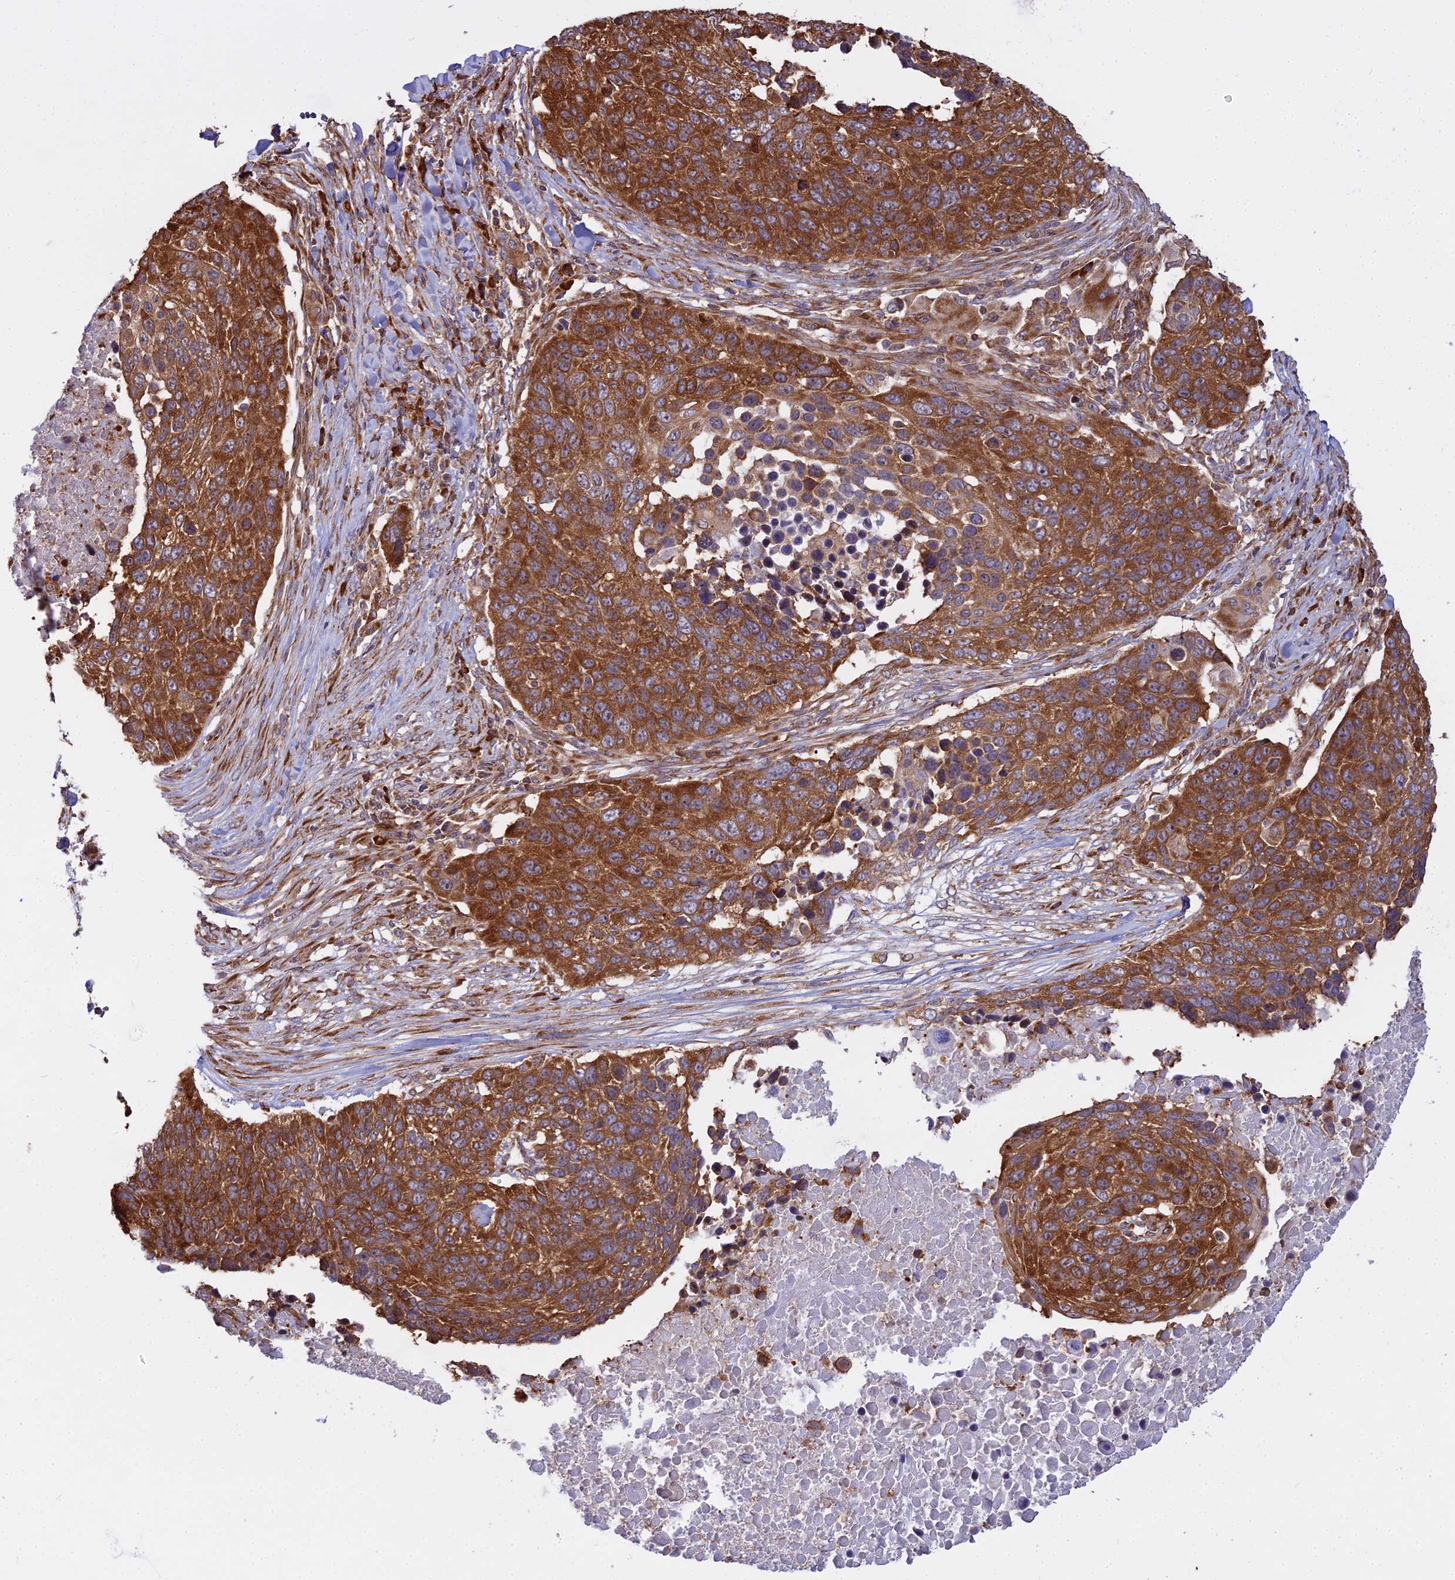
{"staining": {"intensity": "strong", "quantity": ">75%", "location": "cytoplasmic/membranous"}, "tissue": "lung cancer", "cell_type": "Tumor cells", "image_type": "cancer", "snomed": [{"axis": "morphology", "description": "Normal tissue, NOS"}, {"axis": "morphology", "description": "Squamous cell carcinoma, NOS"}, {"axis": "topography", "description": "Lymph node"}, {"axis": "topography", "description": "Lung"}], "caption": "Immunohistochemistry (DAB) staining of human squamous cell carcinoma (lung) displays strong cytoplasmic/membranous protein positivity in about >75% of tumor cells. The protein is stained brown, and the nuclei are stained in blue (DAB (3,3'-diaminobenzidine) IHC with brightfield microscopy, high magnification).", "gene": "RPL26", "patient": {"sex": "male", "age": 66}}